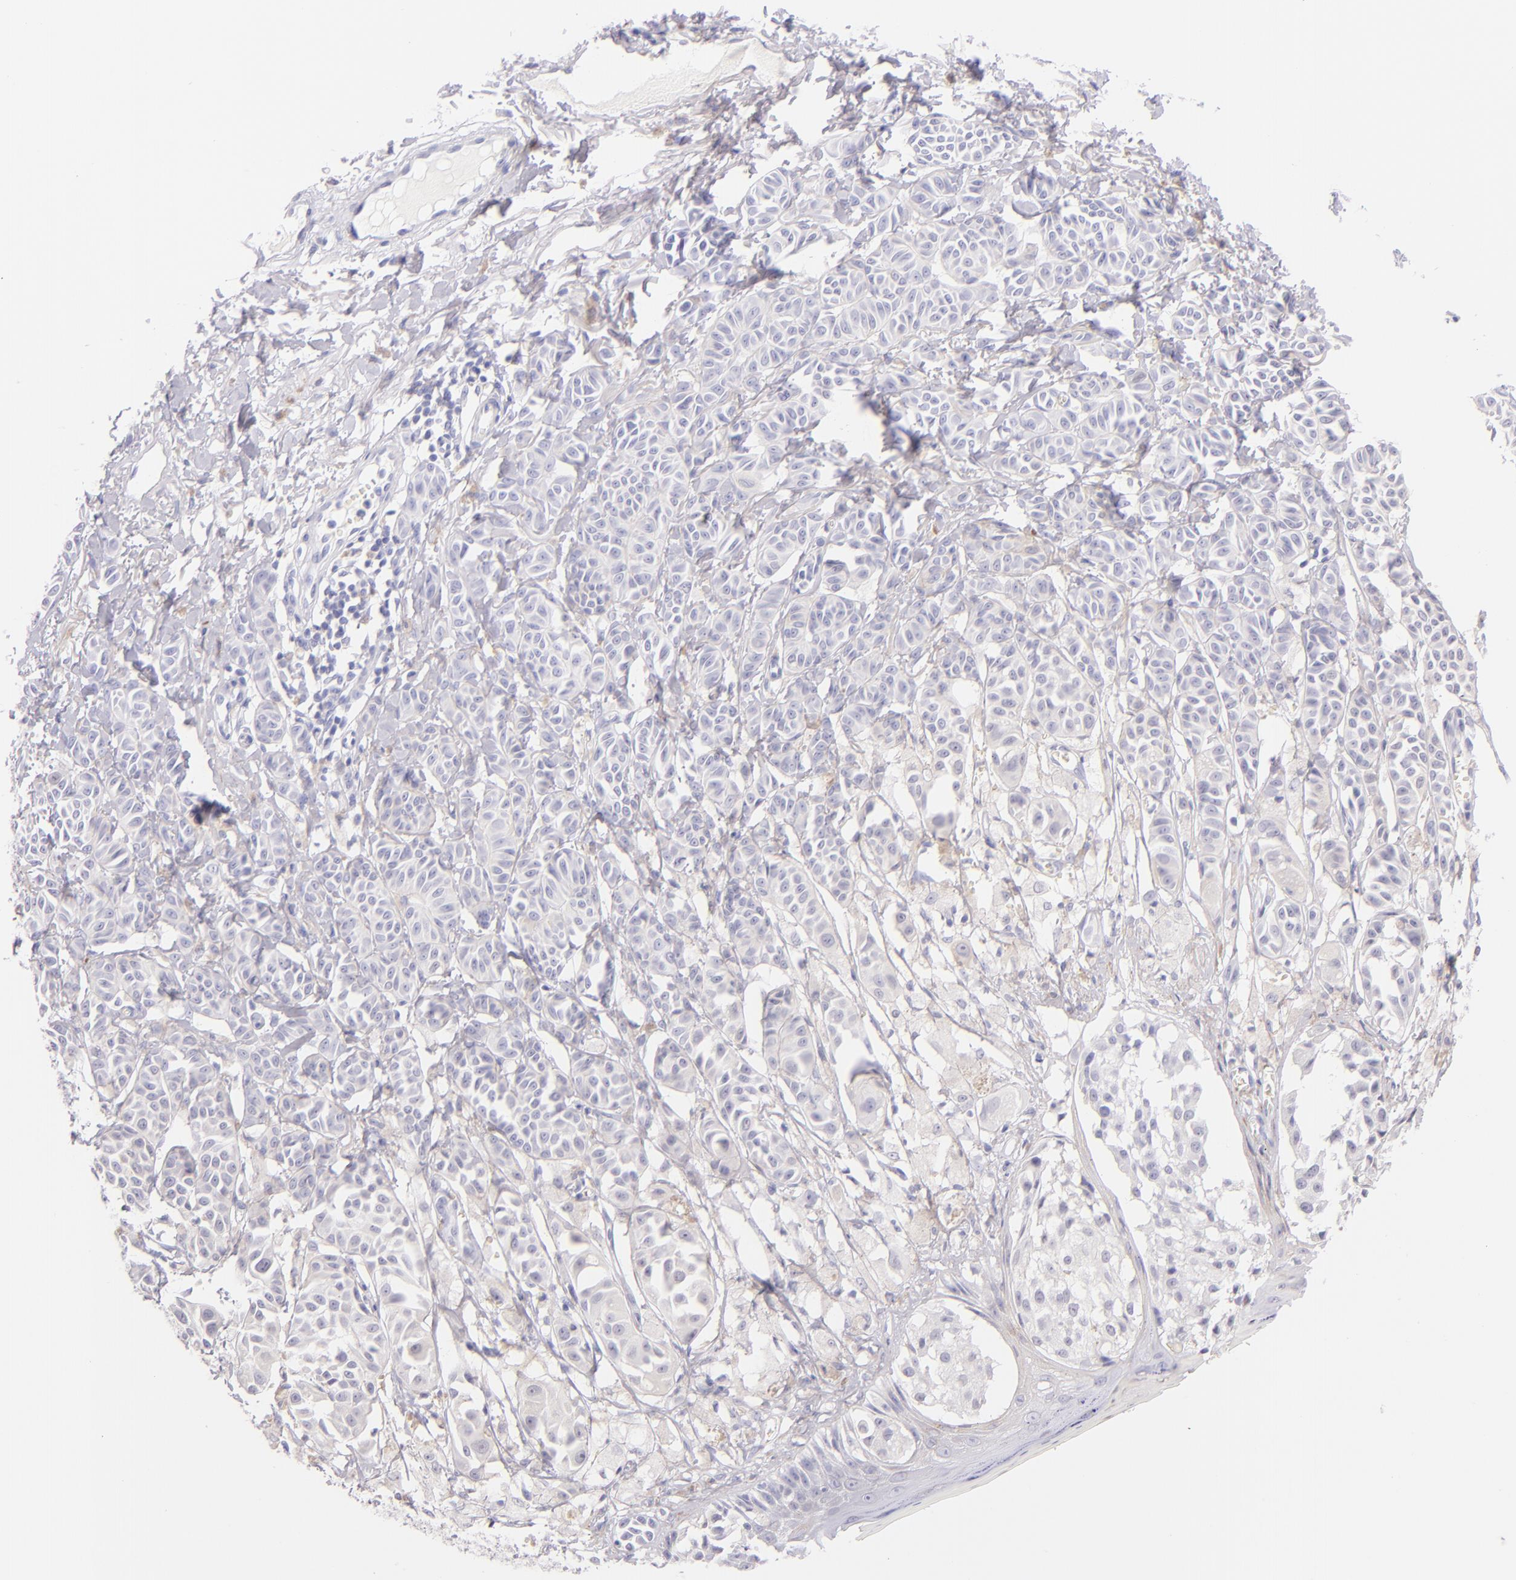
{"staining": {"intensity": "weak", "quantity": "25%-75%", "location": "cytoplasmic/membranous"}, "tissue": "melanoma", "cell_type": "Tumor cells", "image_type": "cancer", "snomed": [{"axis": "morphology", "description": "Malignant melanoma, NOS"}, {"axis": "topography", "description": "Skin"}], "caption": "Malignant melanoma stained with a brown dye displays weak cytoplasmic/membranous positive expression in about 25%-75% of tumor cells.", "gene": "SDC1", "patient": {"sex": "male", "age": 76}}